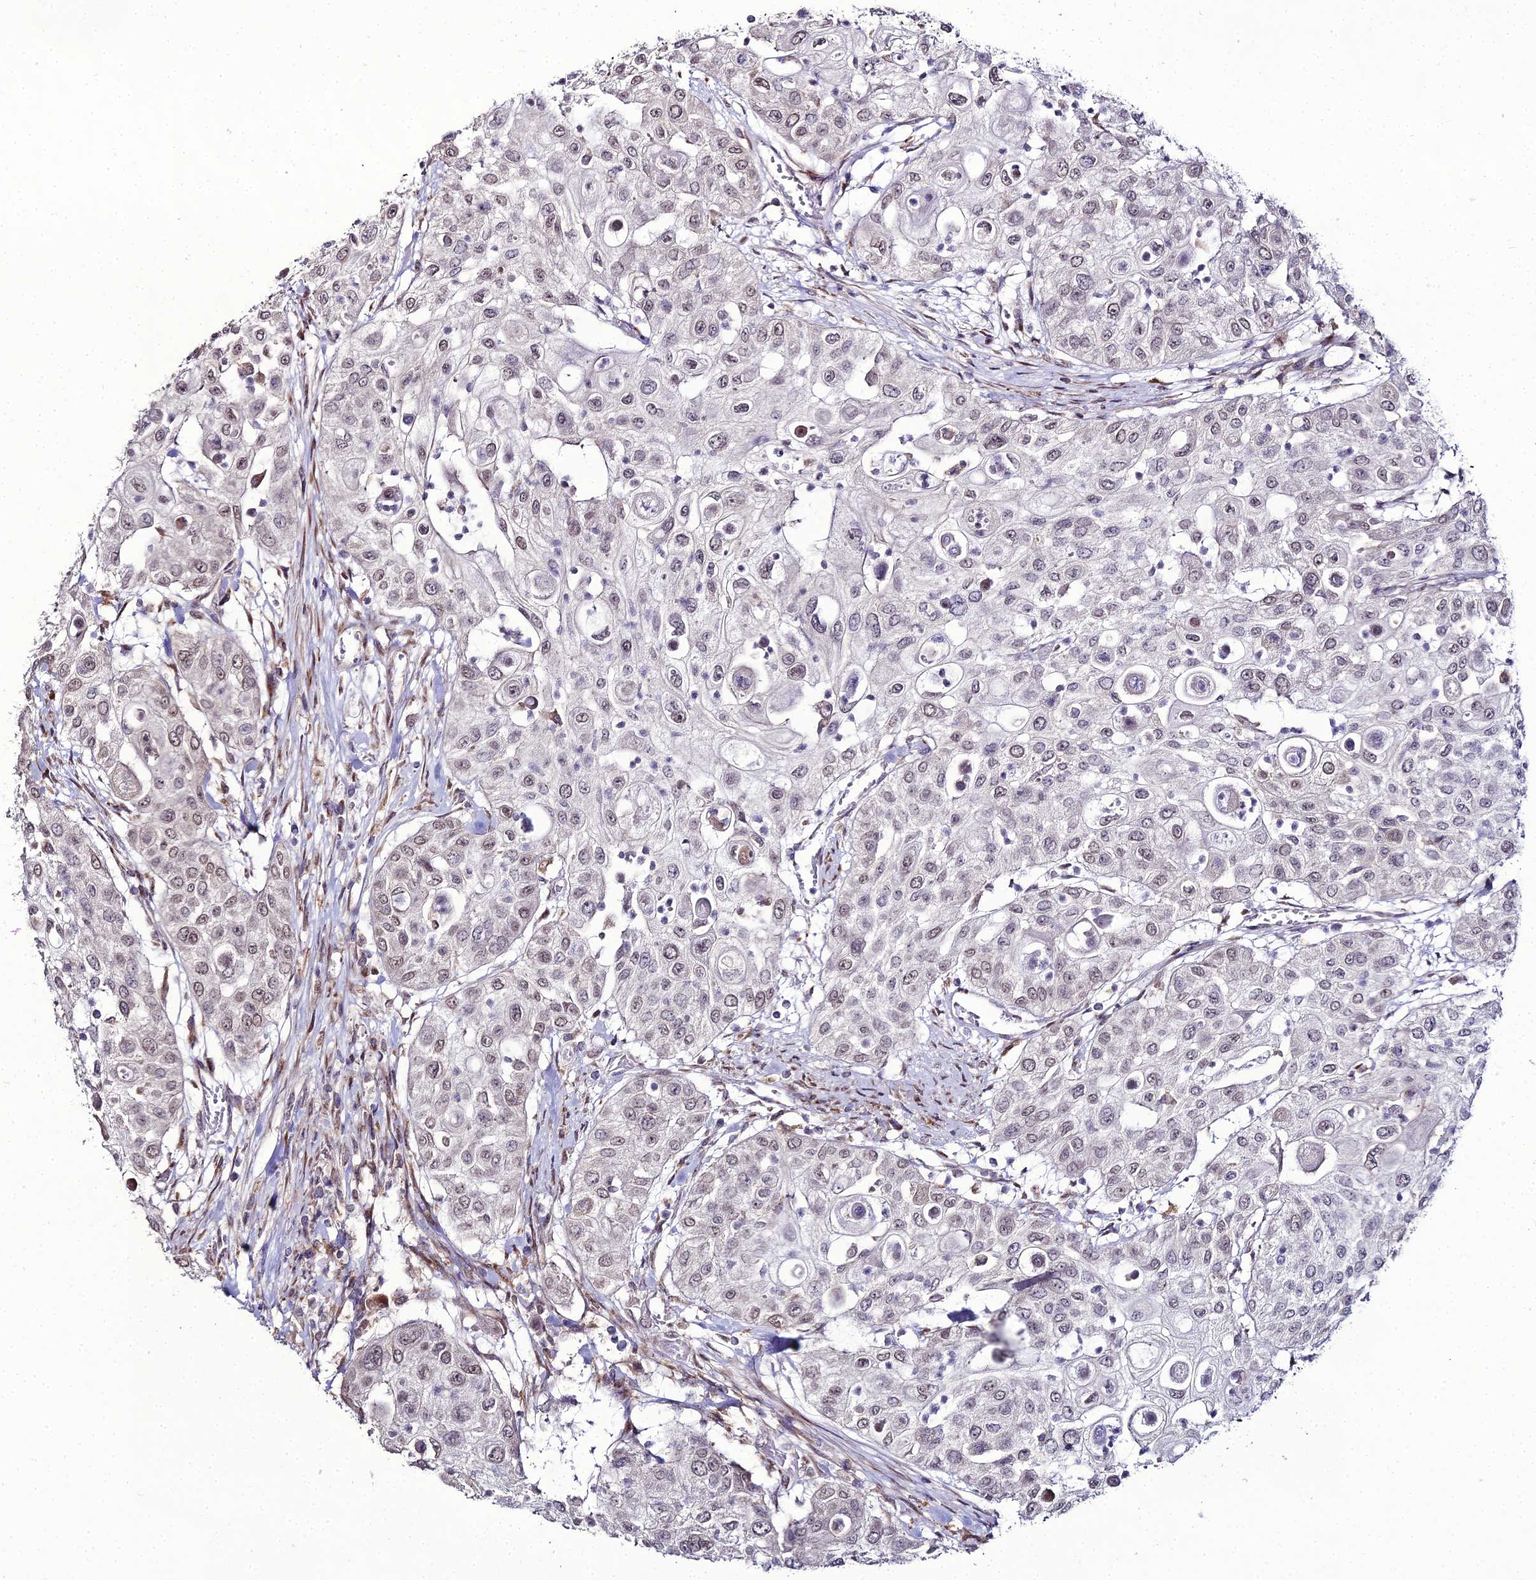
{"staining": {"intensity": "weak", "quantity": ">75%", "location": "nuclear"}, "tissue": "urothelial cancer", "cell_type": "Tumor cells", "image_type": "cancer", "snomed": [{"axis": "morphology", "description": "Urothelial carcinoma, High grade"}, {"axis": "topography", "description": "Urinary bladder"}], "caption": "Urothelial cancer was stained to show a protein in brown. There is low levels of weak nuclear expression in about >75% of tumor cells.", "gene": "TROAP", "patient": {"sex": "female", "age": 79}}